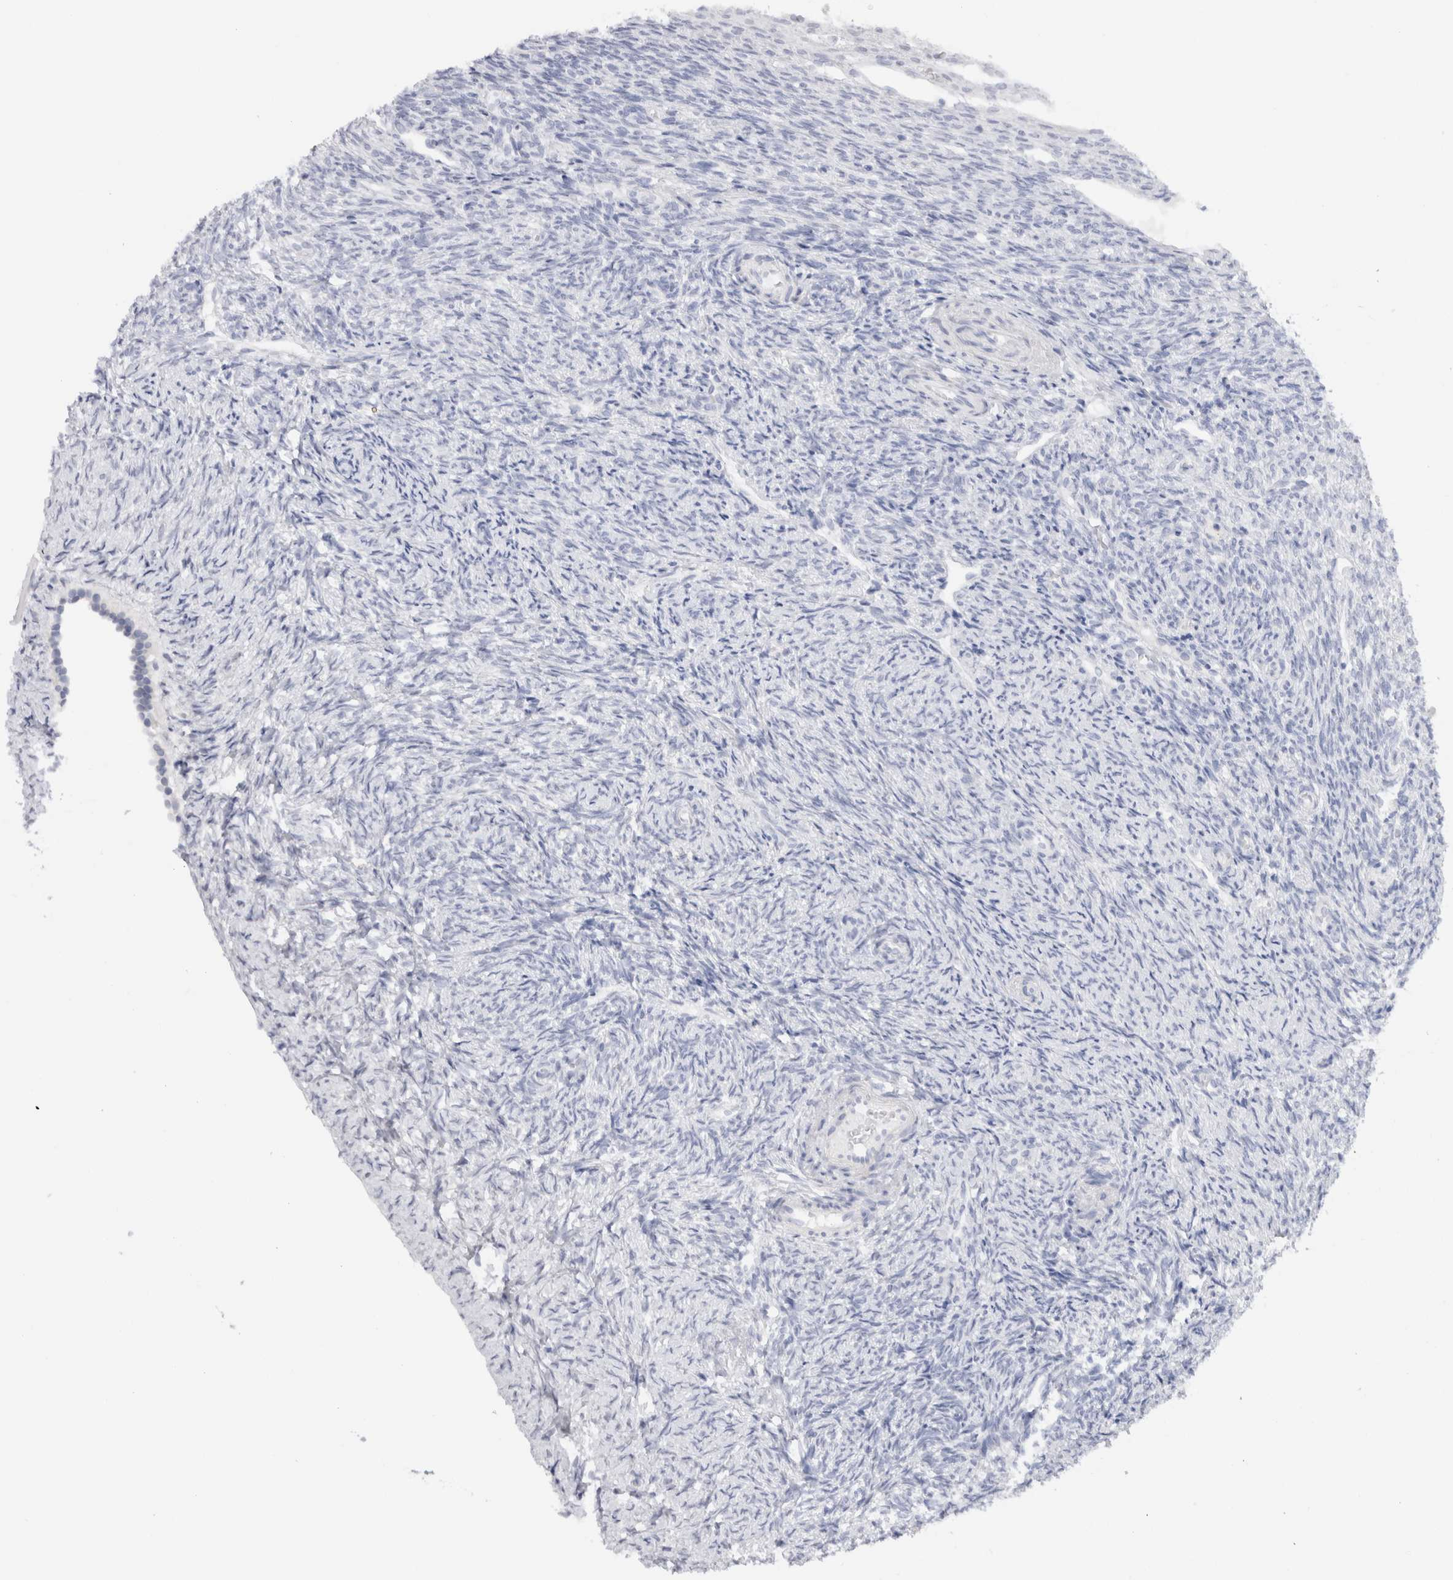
{"staining": {"intensity": "strong", "quantity": ">75%", "location": "cytoplasmic/membranous"}, "tissue": "ovary", "cell_type": "Follicle cells", "image_type": "normal", "snomed": [{"axis": "morphology", "description": "Normal tissue, NOS"}, {"axis": "topography", "description": "Ovary"}], "caption": "Follicle cells exhibit strong cytoplasmic/membranous staining in about >75% of cells in unremarkable ovary. (DAB (3,3'-diaminobenzidine) IHC with brightfield microscopy, high magnification).", "gene": "C9orf50", "patient": {"sex": "female", "age": 41}}